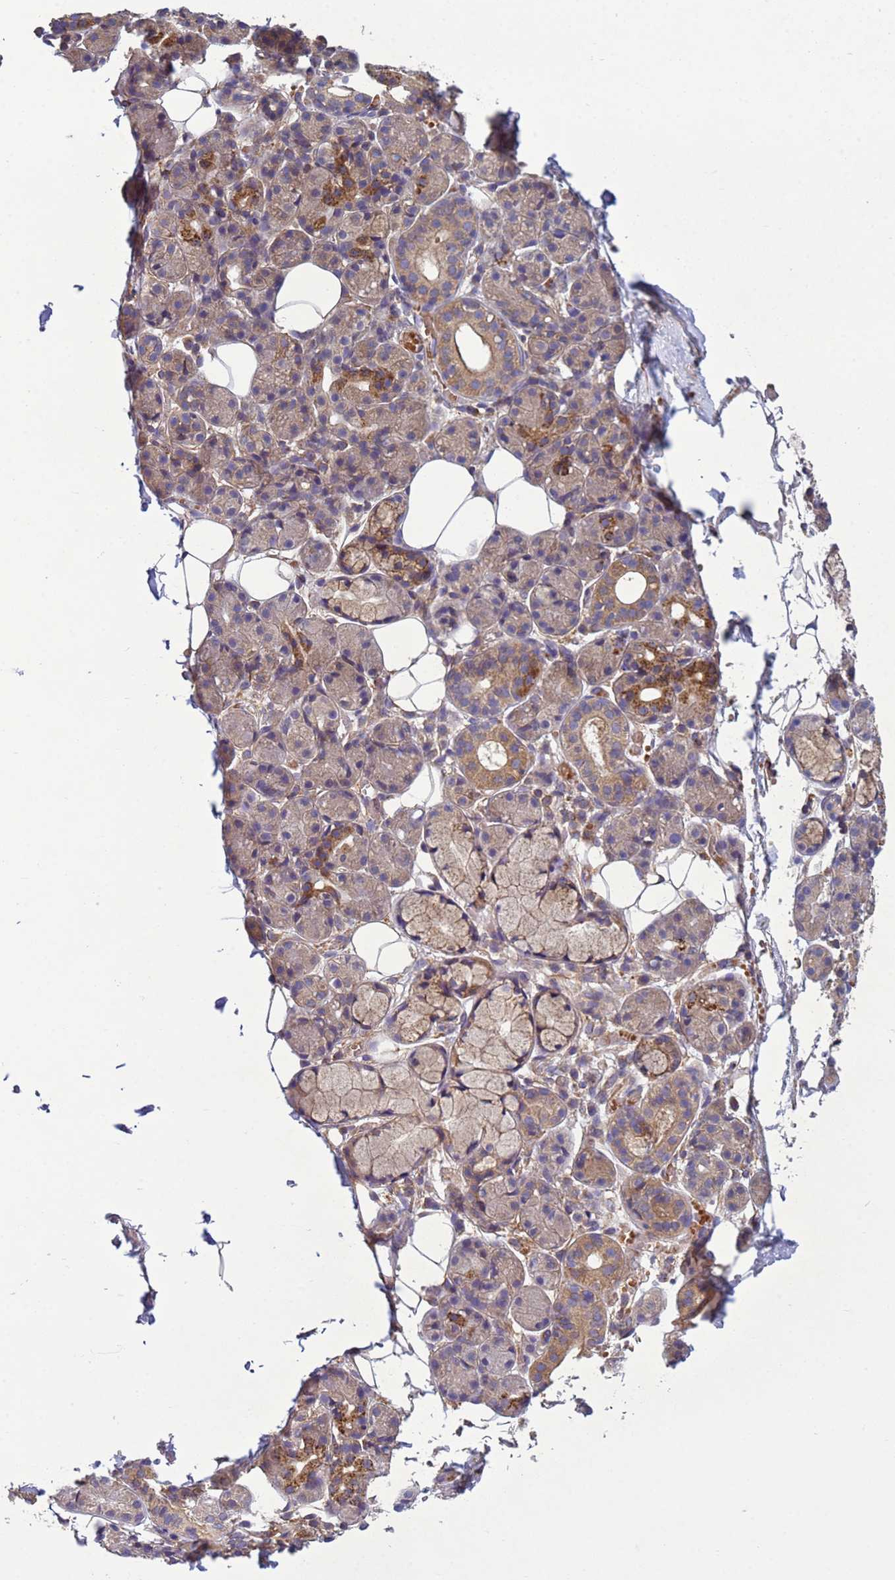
{"staining": {"intensity": "moderate", "quantity": "25%-75%", "location": "cytoplasmic/membranous"}, "tissue": "salivary gland", "cell_type": "Glandular cells", "image_type": "normal", "snomed": [{"axis": "morphology", "description": "Normal tissue, NOS"}, {"axis": "topography", "description": "Salivary gland"}], "caption": "Benign salivary gland displays moderate cytoplasmic/membranous positivity in approximately 25%-75% of glandular cells Nuclei are stained in blue..", "gene": "RAB10", "patient": {"sex": "male", "age": 63}}